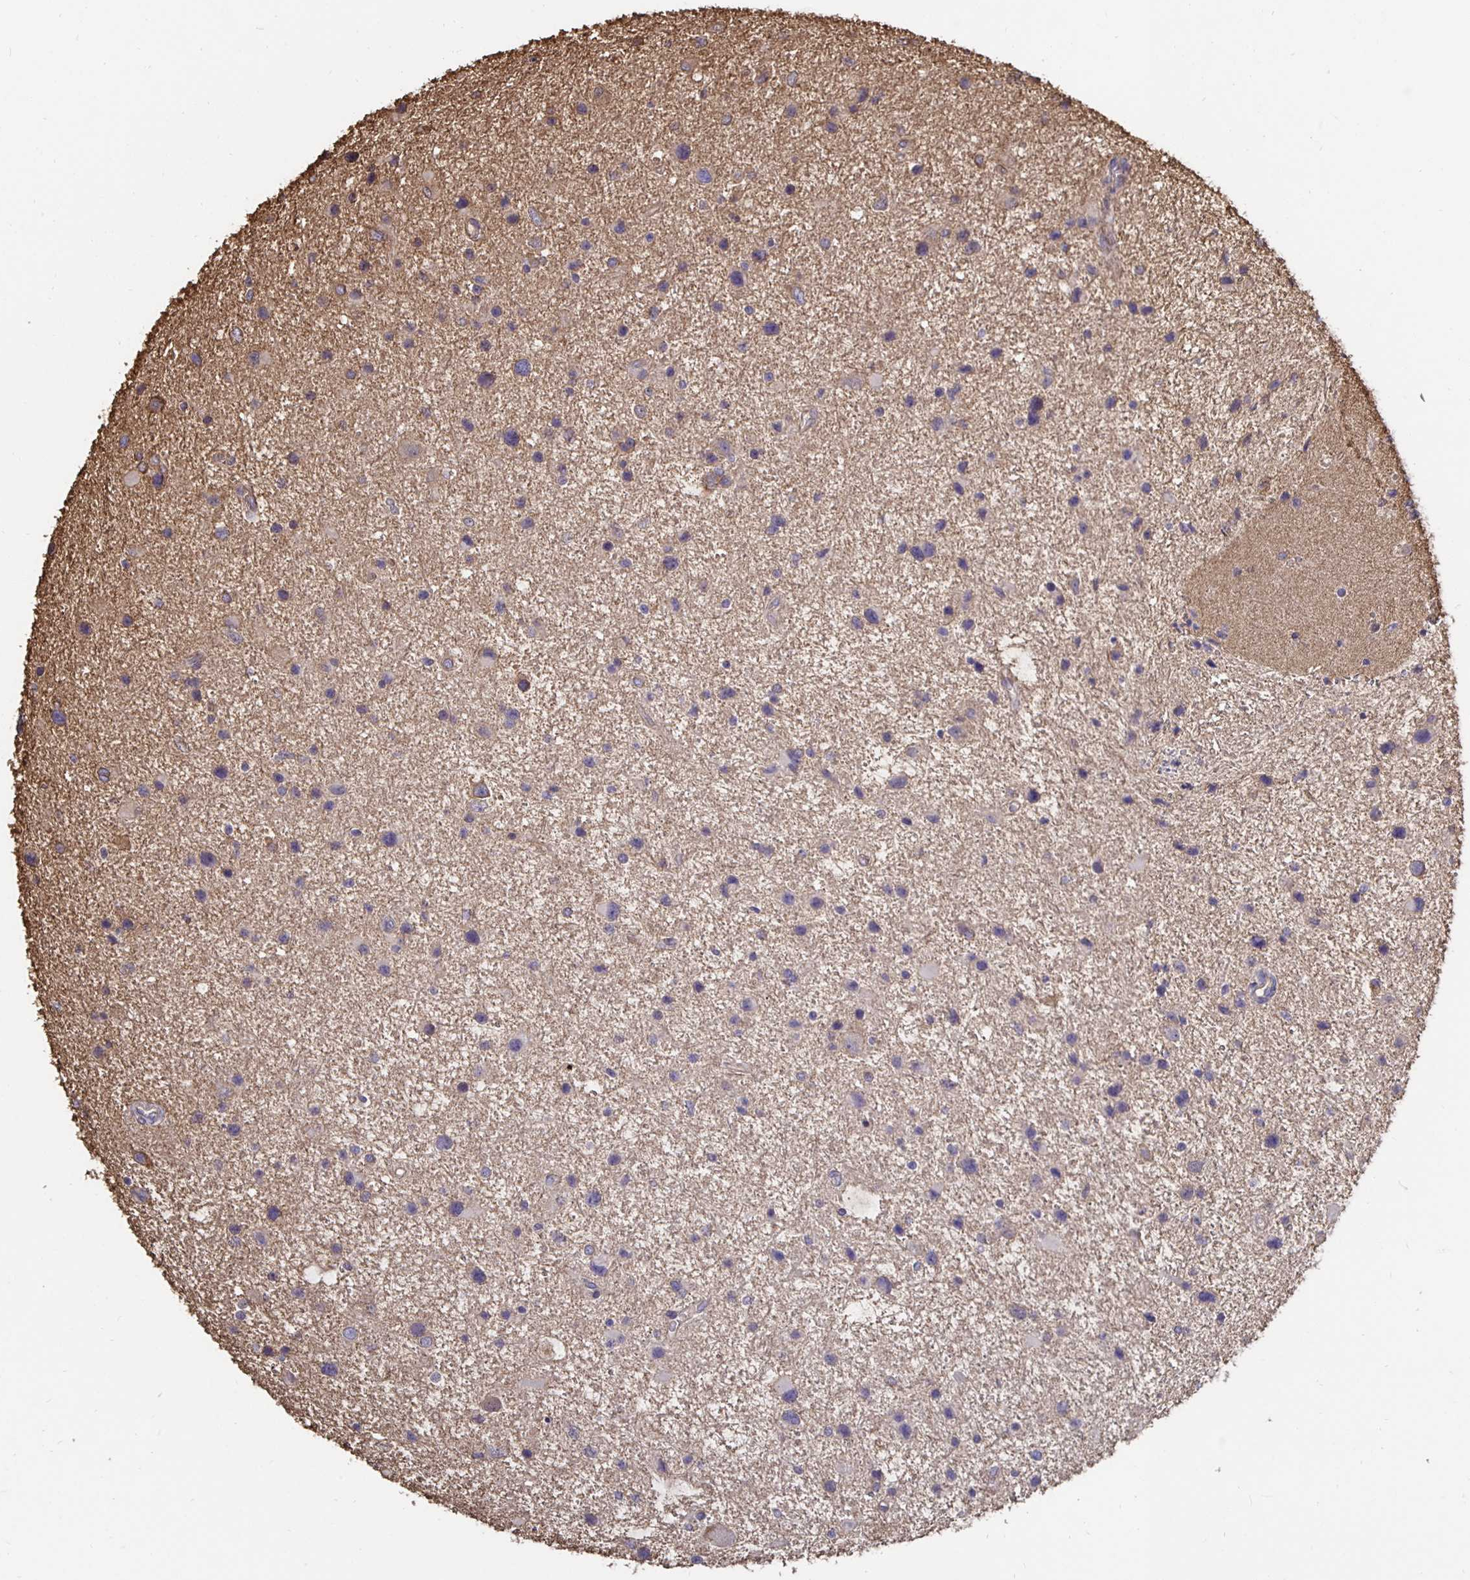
{"staining": {"intensity": "weak", "quantity": "<25%", "location": "cytoplasmic/membranous"}, "tissue": "glioma", "cell_type": "Tumor cells", "image_type": "cancer", "snomed": [{"axis": "morphology", "description": "Glioma, malignant, Low grade"}, {"axis": "topography", "description": "Brain"}], "caption": "A photomicrograph of malignant low-grade glioma stained for a protein exhibits no brown staining in tumor cells.", "gene": "ARHGEF39", "patient": {"sex": "female", "age": 32}}